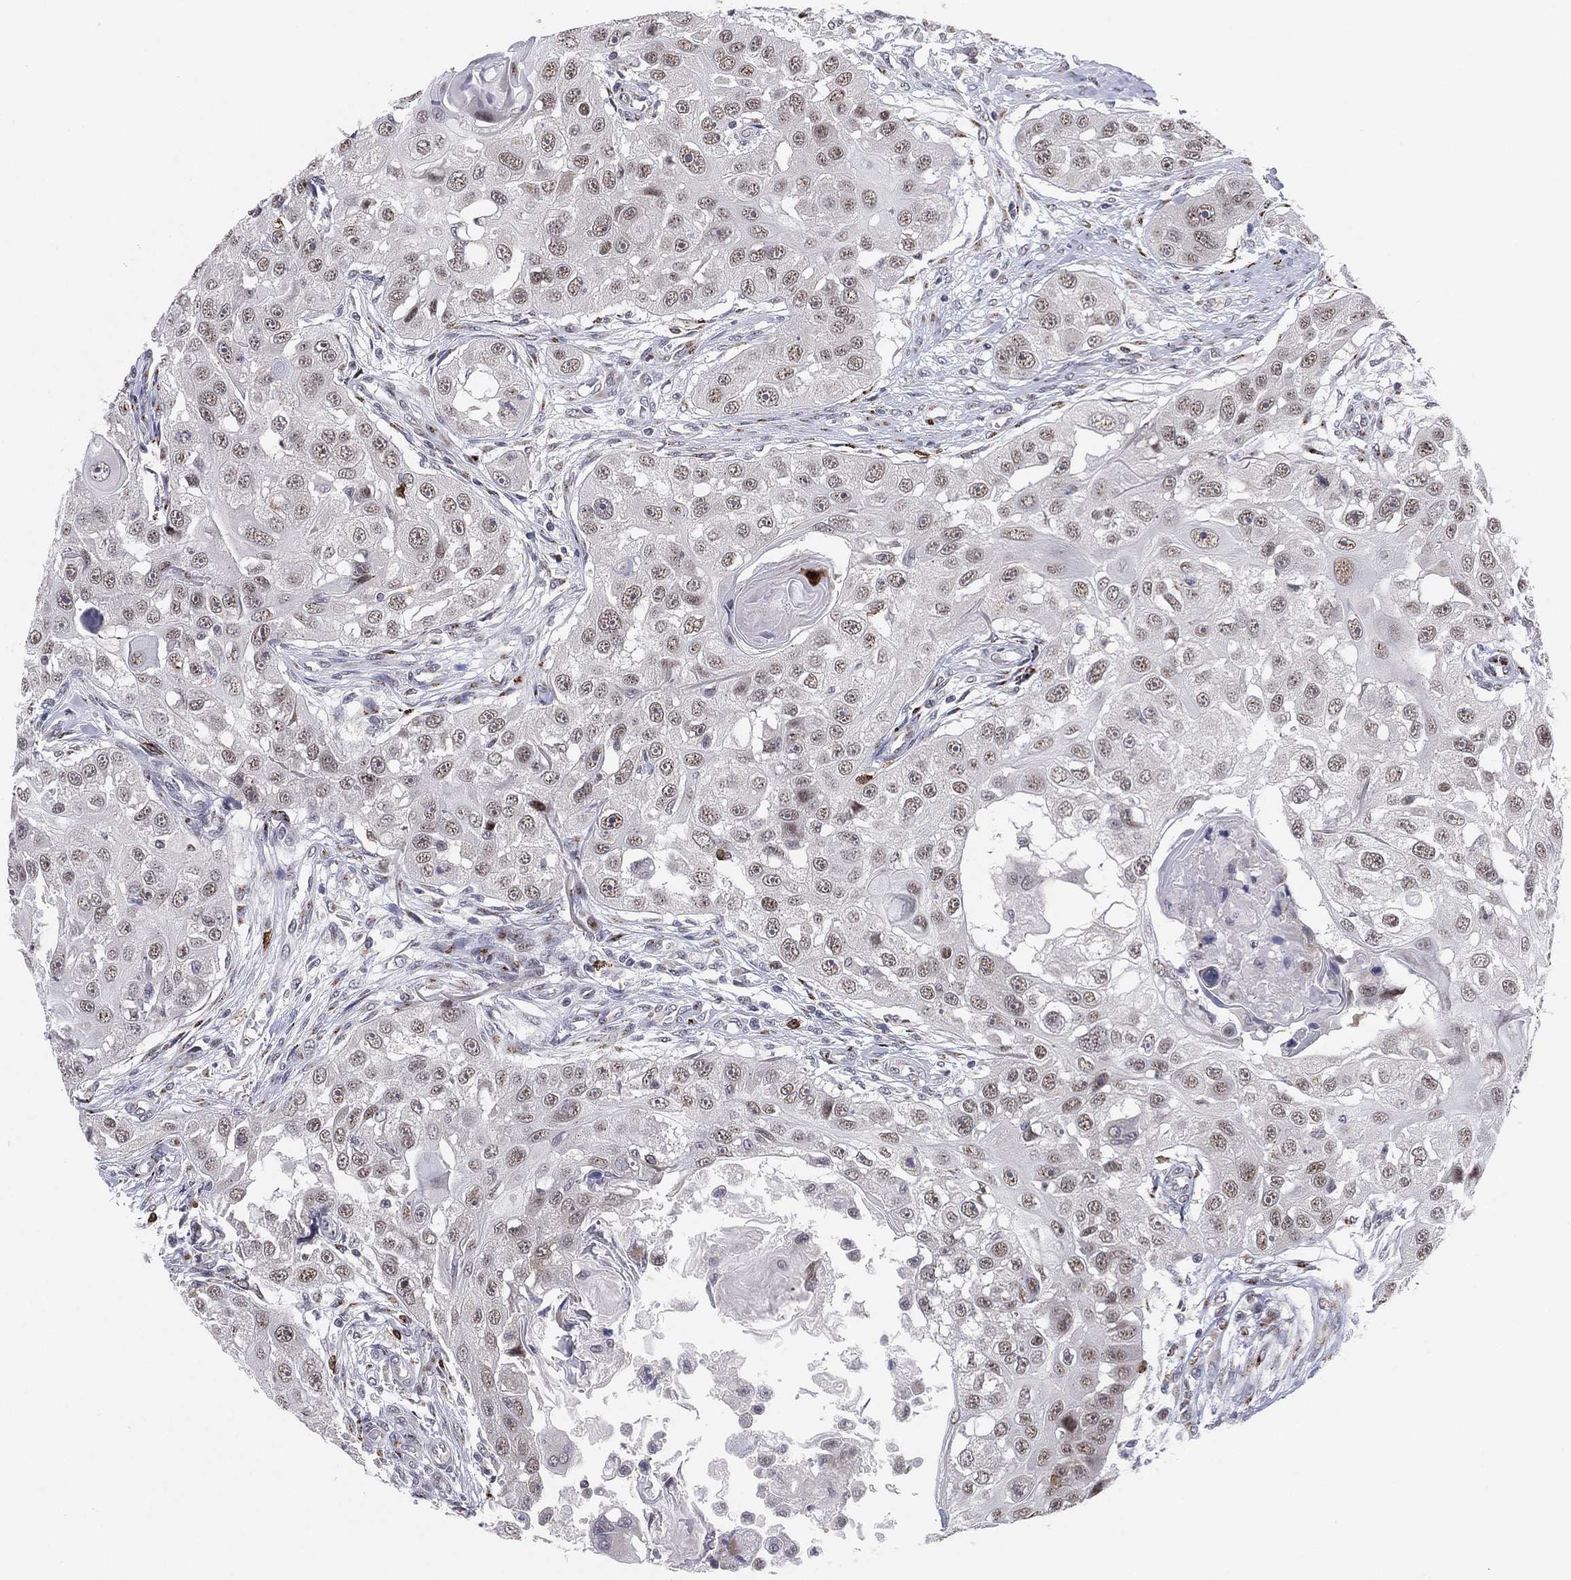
{"staining": {"intensity": "weak", "quantity": "<25%", "location": "nuclear"}, "tissue": "head and neck cancer", "cell_type": "Tumor cells", "image_type": "cancer", "snomed": [{"axis": "morphology", "description": "Squamous cell carcinoma, NOS"}, {"axis": "topography", "description": "Head-Neck"}], "caption": "Protein analysis of head and neck squamous cell carcinoma displays no significant staining in tumor cells. The staining was performed using DAB to visualize the protein expression in brown, while the nuclei were stained in blue with hematoxylin (Magnification: 20x).", "gene": "CD177", "patient": {"sex": "male", "age": 51}}